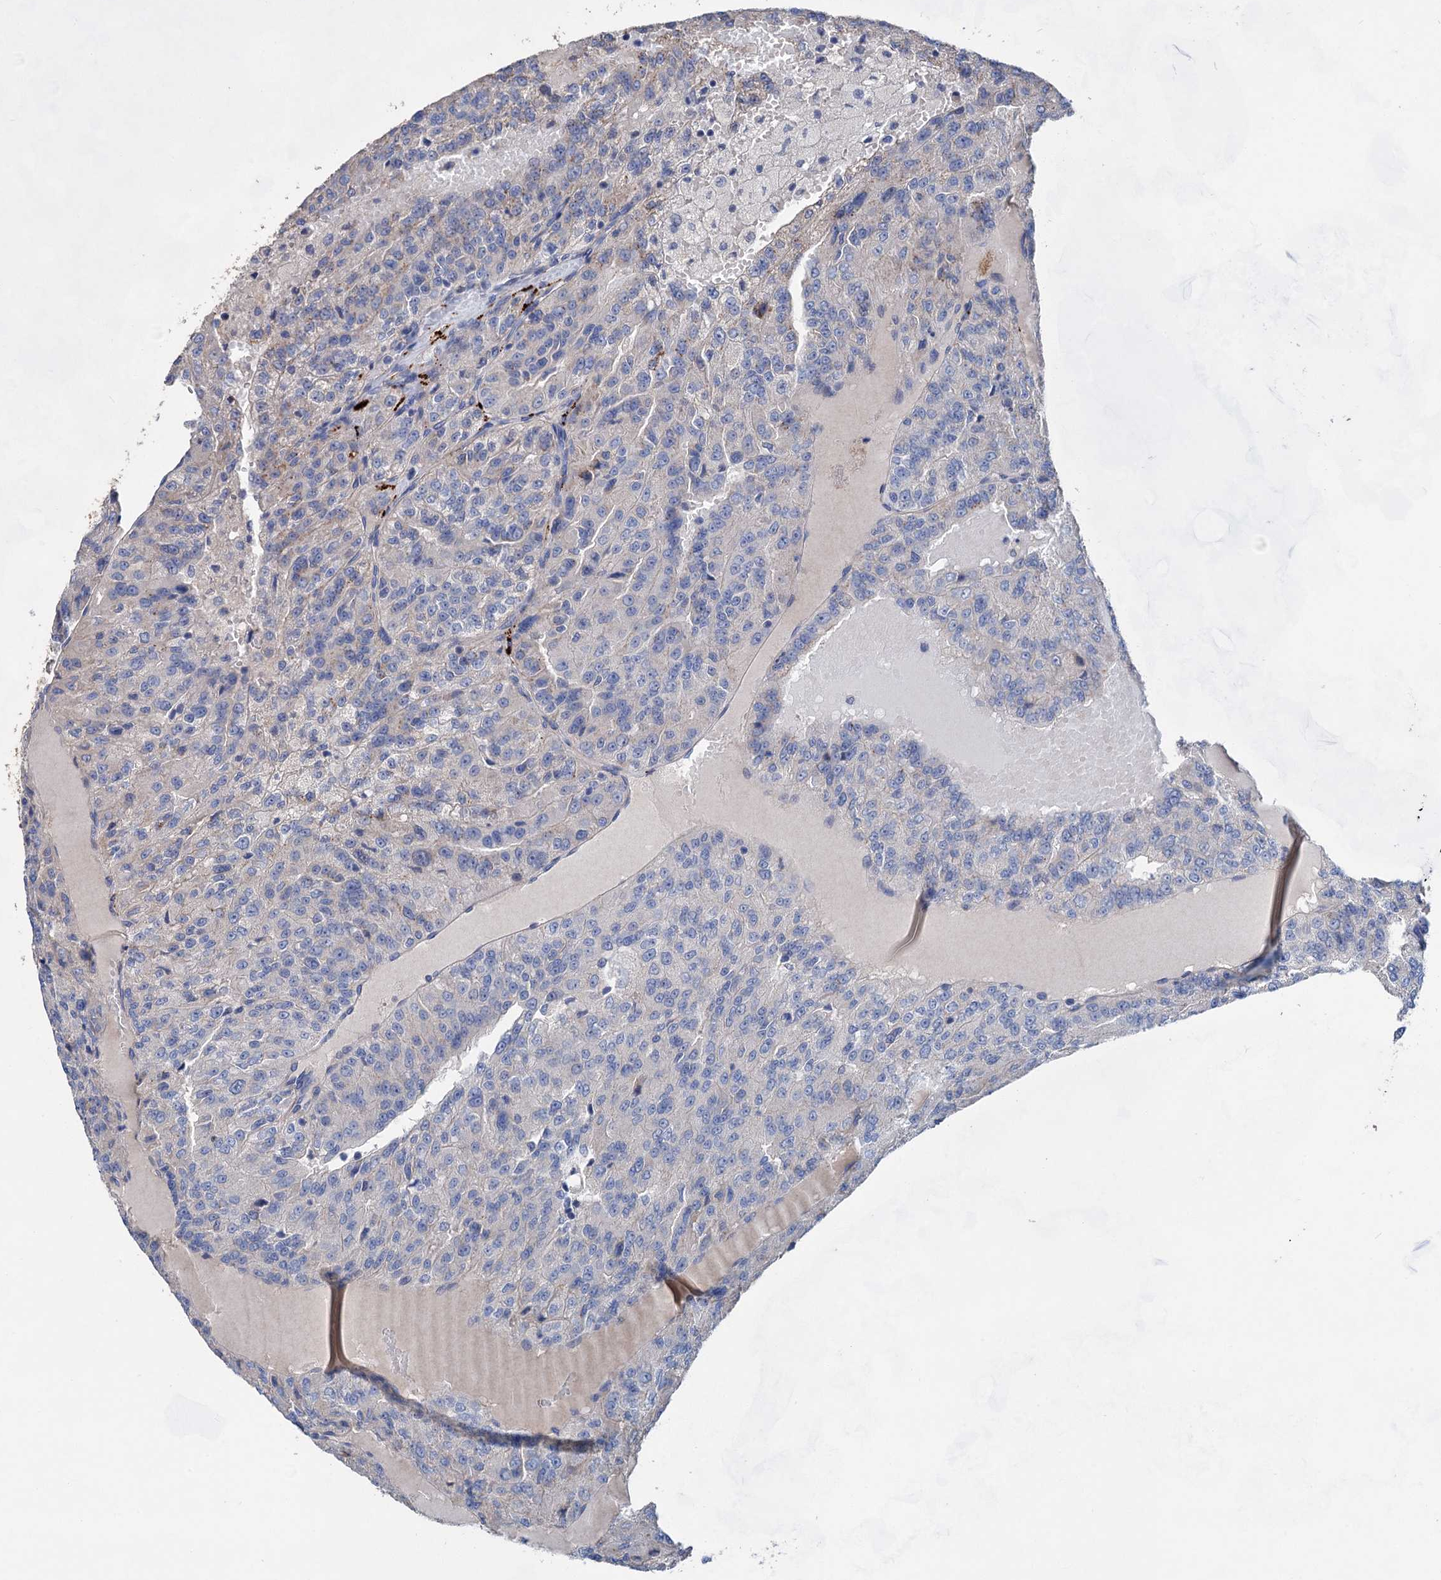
{"staining": {"intensity": "negative", "quantity": "none", "location": "none"}, "tissue": "renal cancer", "cell_type": "Tumor cells", "image_type": "cancer", "snomed": [{"axis": "morphology", "description": "Adenocarcinoma, NOS"}, {"axis": "topography", "description": "Kidney"}], "caption": "Immunohistochemistry (IHC) image of human renal cancer (adenocarcinoma) stained for a protein (brown), which reveals no staining in tumor cells. (Brightfield microscopy of DAB (3,3'-diaminobenzidine) immunohistochemistry at high magnification).", "gene": "GPR155", "patient": {"sex": "female", "age": 63}}